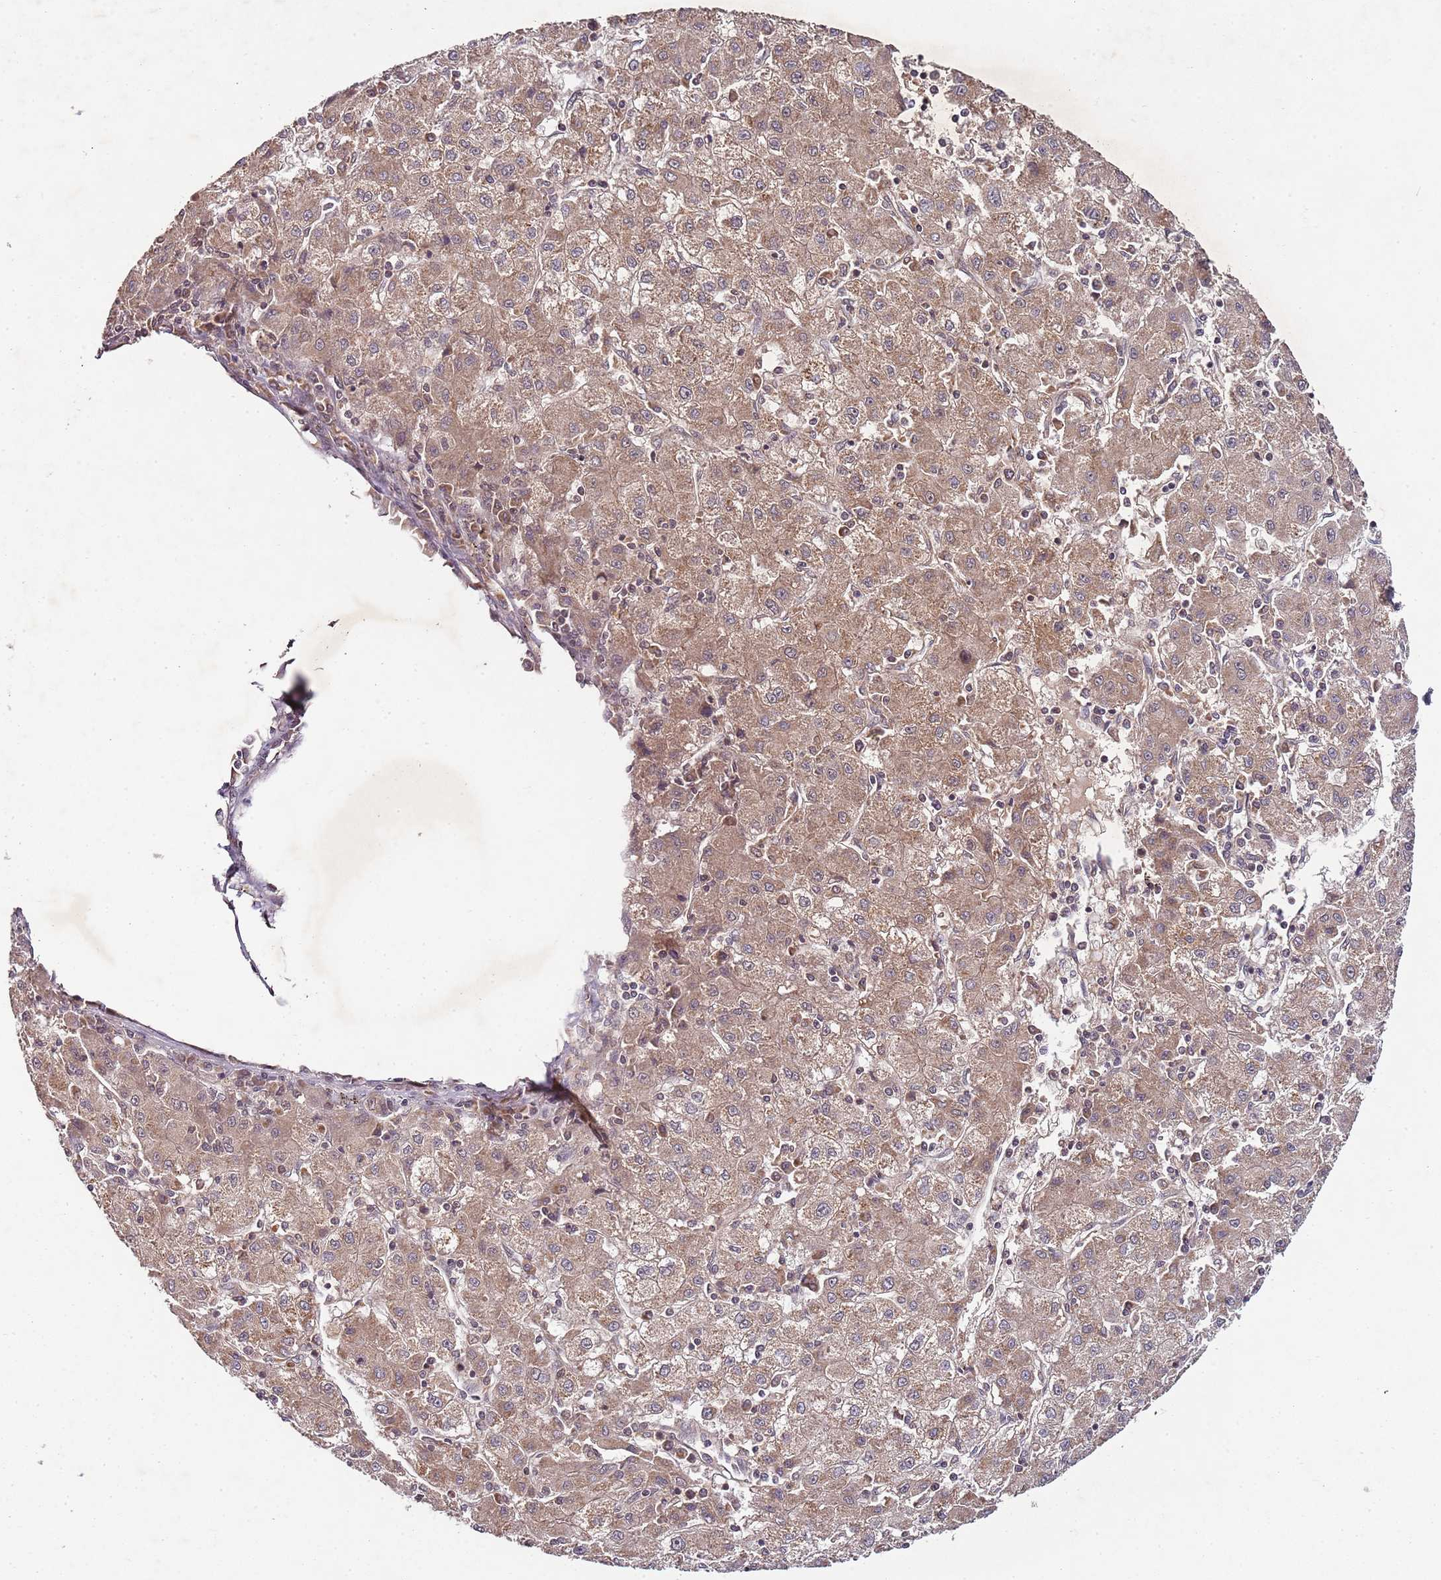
{"staining": {"intensity": "moderate", "quantity": ">75%", "location": "cytoplasmic/membranous"}, "tissue": "liver cancer", "cell_type": "Tumor cells", "image_type": "cancer", "snomed": [{"axis": "morphology", "description": "Carcinoma, Hepatocellular, NOS"}, {"axis": "topography", "description": "Liver"}], "caption": "DAB (3,3'-diaminobenzidine) immunohistochemical staining of human hepatocellular carcinoma (liver) demonstrates moderate cytoplasmic/membranous protein positivity in approximately >75% of tumor cells.", "gene": "LIN37", "patient": {"sex": "male", "age": 72}}